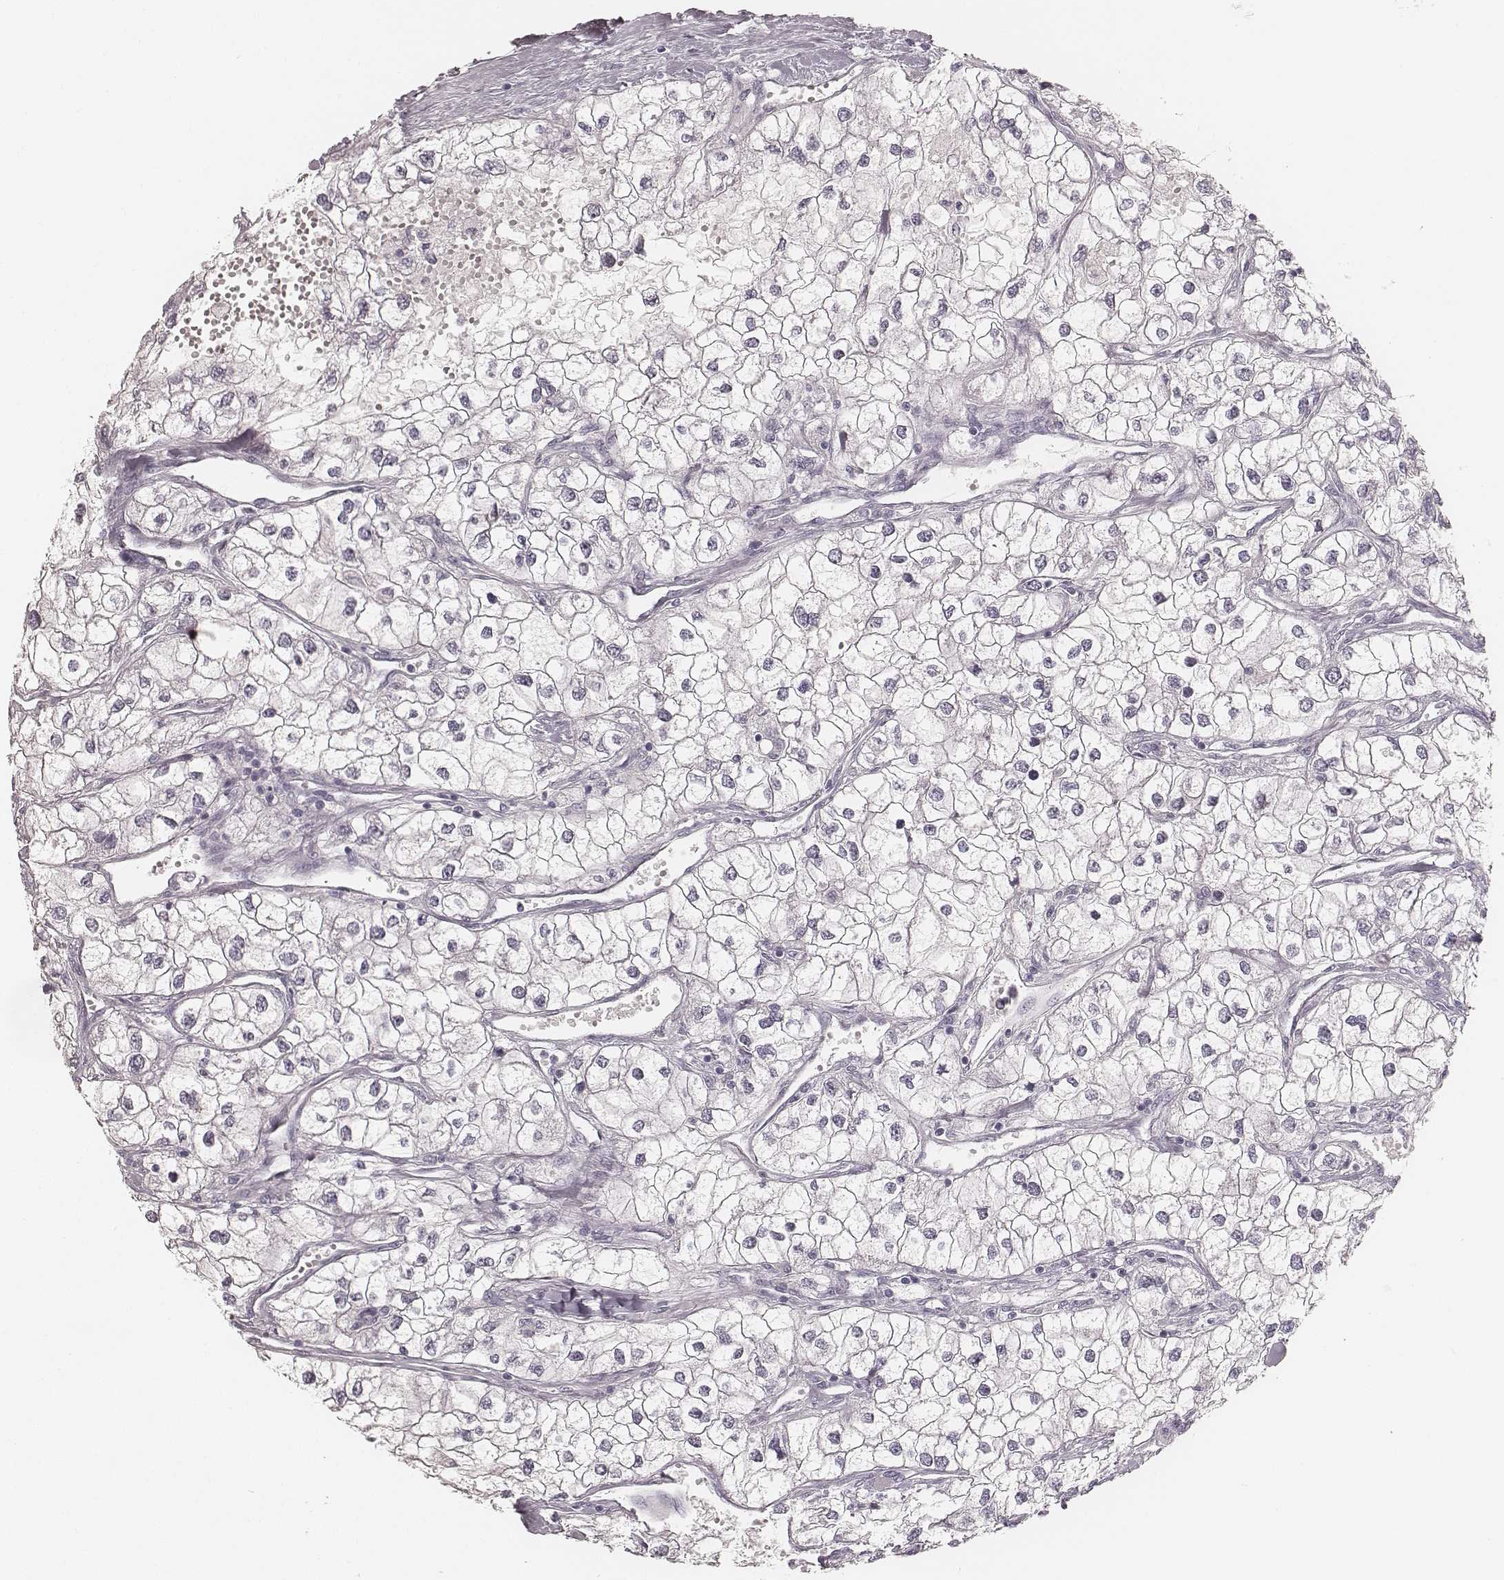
{"staining": {"intensity": "negative", "quantity": "none", "location": "none"}, "tissue": "renal cancer", "cell_type": "Tumor cells", "image_type": "cancer", "snomed": [{"axis": "morphology", "description": "Adenocarcinoma, NOS"}, {"axis": "topography", "description": "Kidney"}], "caption": "Immunohistochemical staining of renal adenocarcinoma displays no significant positivity in tumor cells.", "gene": "KRT31", "patient": {"sex": "male", "age": 59}}